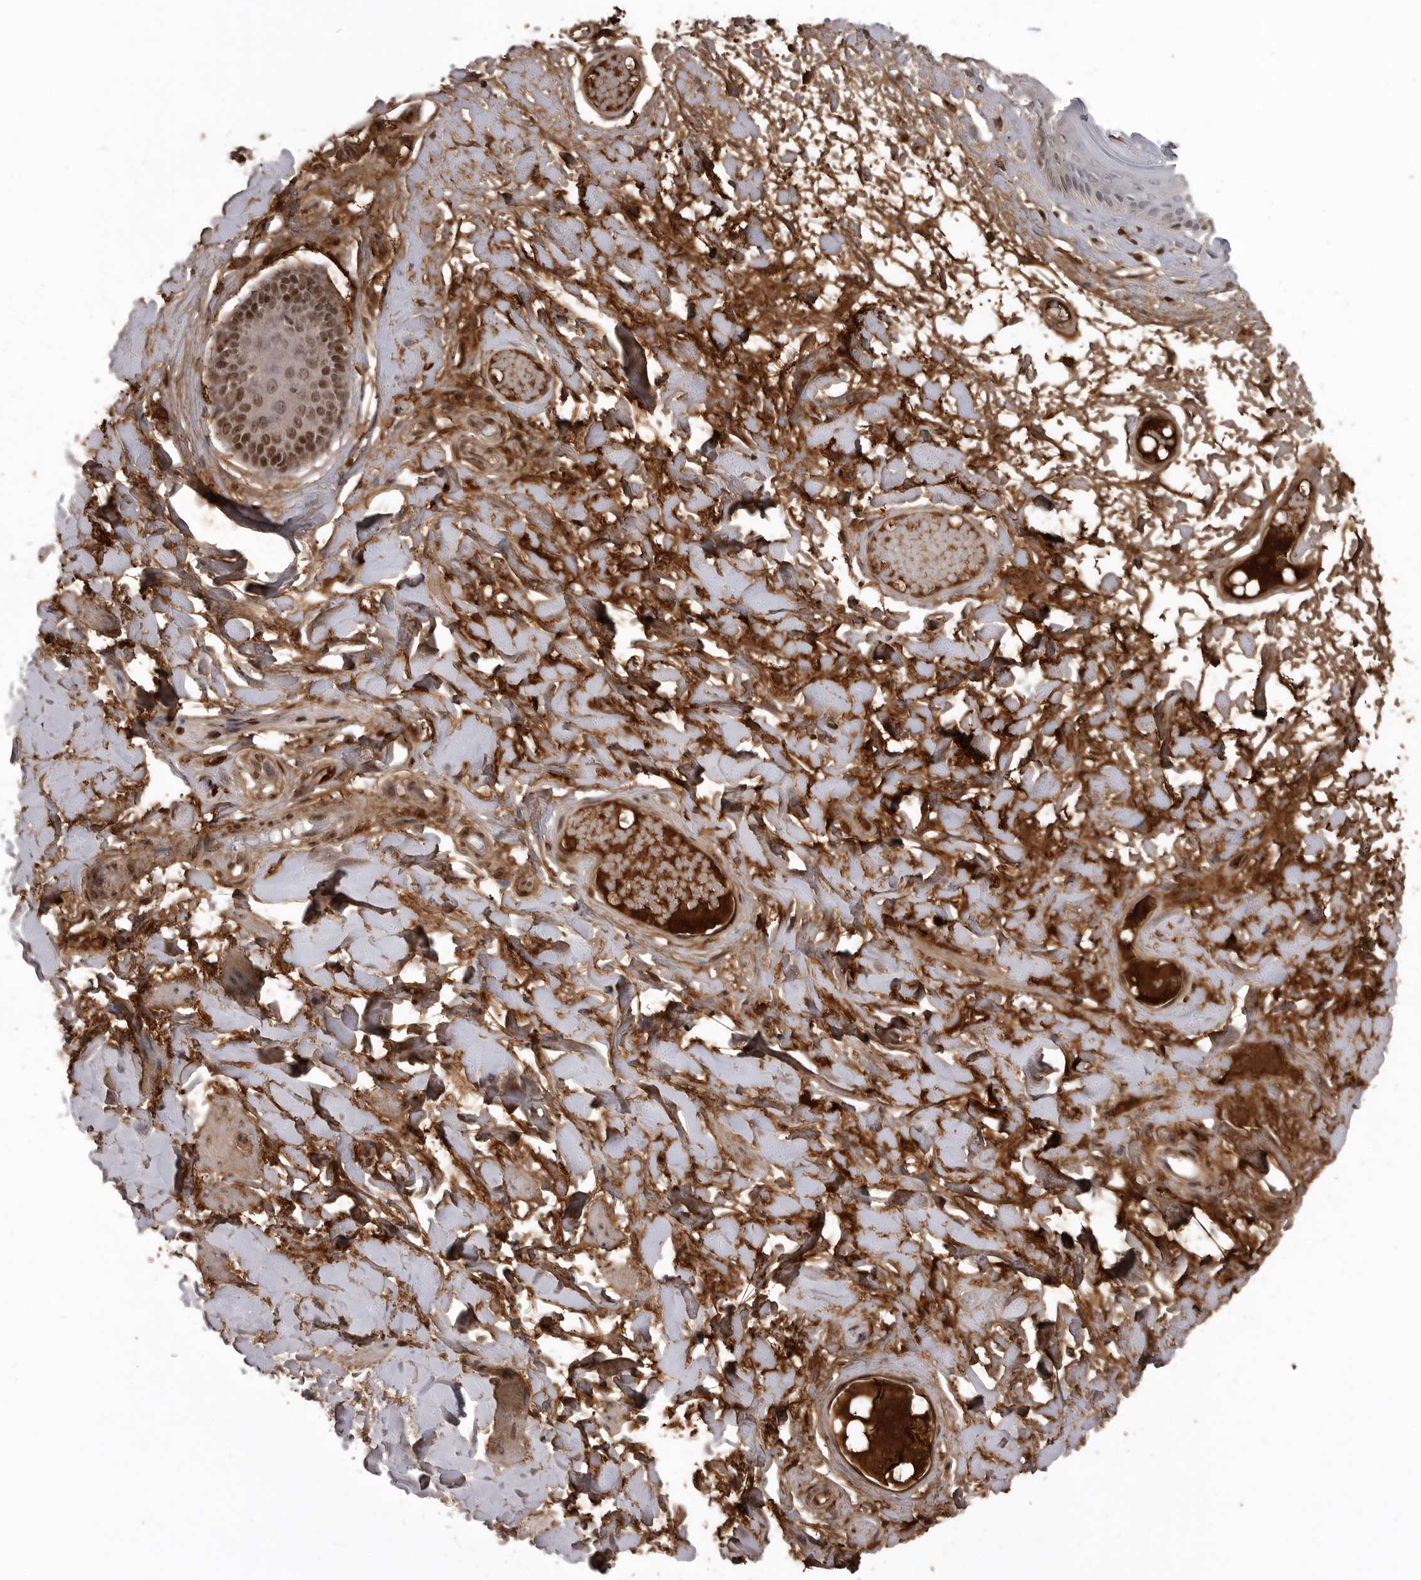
{"staining": {"intensity": "moderate", "quantity": "<25%", "location": "cytoplasmic/membranous"}, "tissue": "skin", "cell_type": "Epidermal cells", "image_type": "normal", "snomed": [{"axis": "morphology", "description": "Normal tissue, NOS"}, {"axis": "topography", "description": "Vulva"}], "caption": "A brown stain labels moderate cytoplasmic/membranous expression of a protein in epidermal cells of normal human skin.", "gene": "AHSG", "patient": {"sex": "female", "age": 73}}